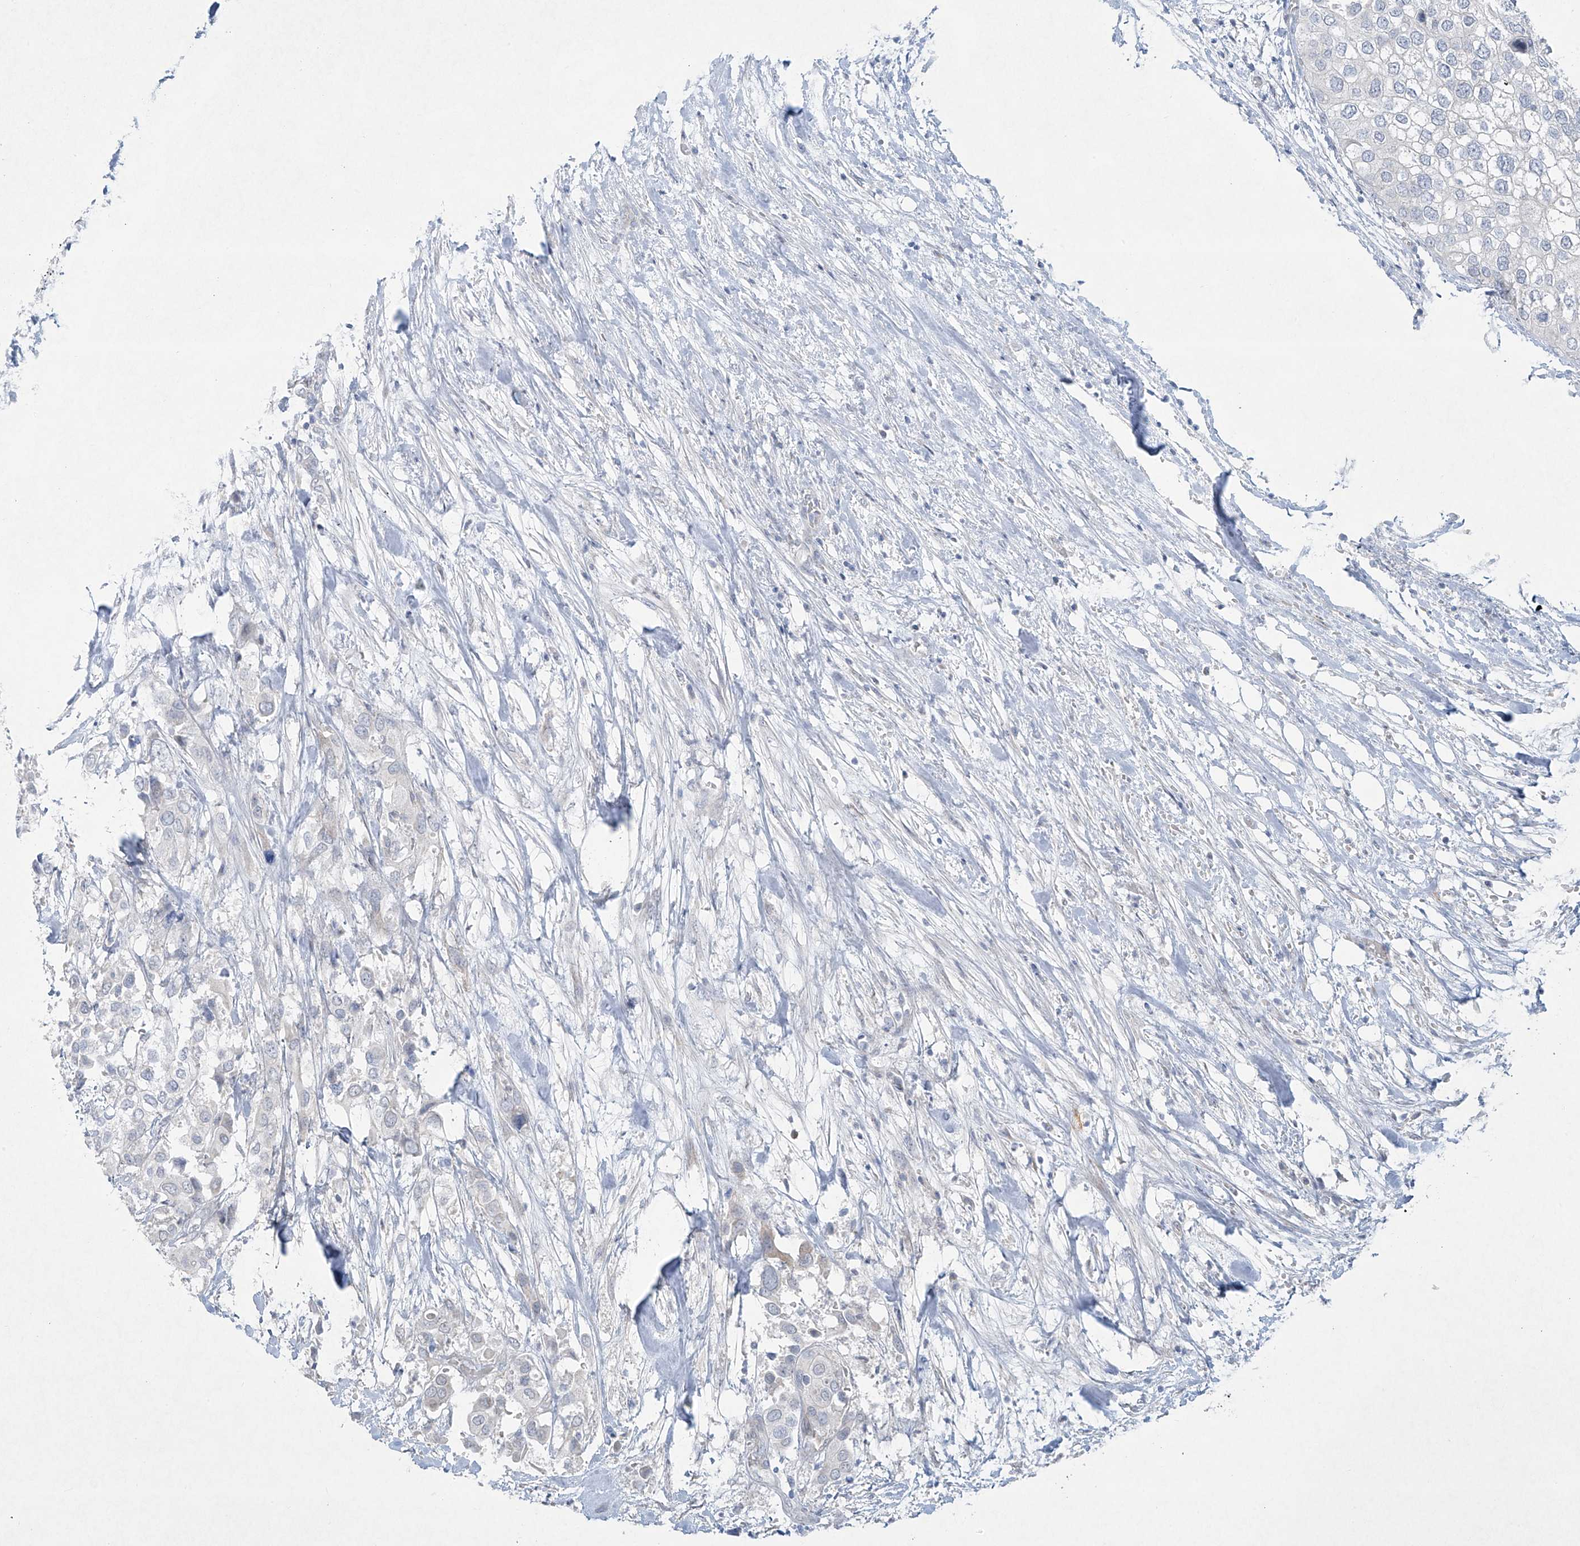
{"staining": {"intensity": "negative", "quantity": "none", "location": "none"}, "tissue": "urothelial cancer", "cell_type": "Tumor cells", "image_type": "cancer", "snomed": [{"axis": "morphology", "description": "Urothelial carcinoma, High grade"}, {"axis": "topography", "description": "Urinary bladder"}], "caption": "An IHC photomicrograph of high-grade urothelial carcinoma is shown. There is no staining in tumor cells of high-grade urothelial carcinoma. (Immunohistochemistry (ihc), brightfield microscopy, high magnification).", "gene": "PAX6", "patient": {"sex": "male", "age": 64}}